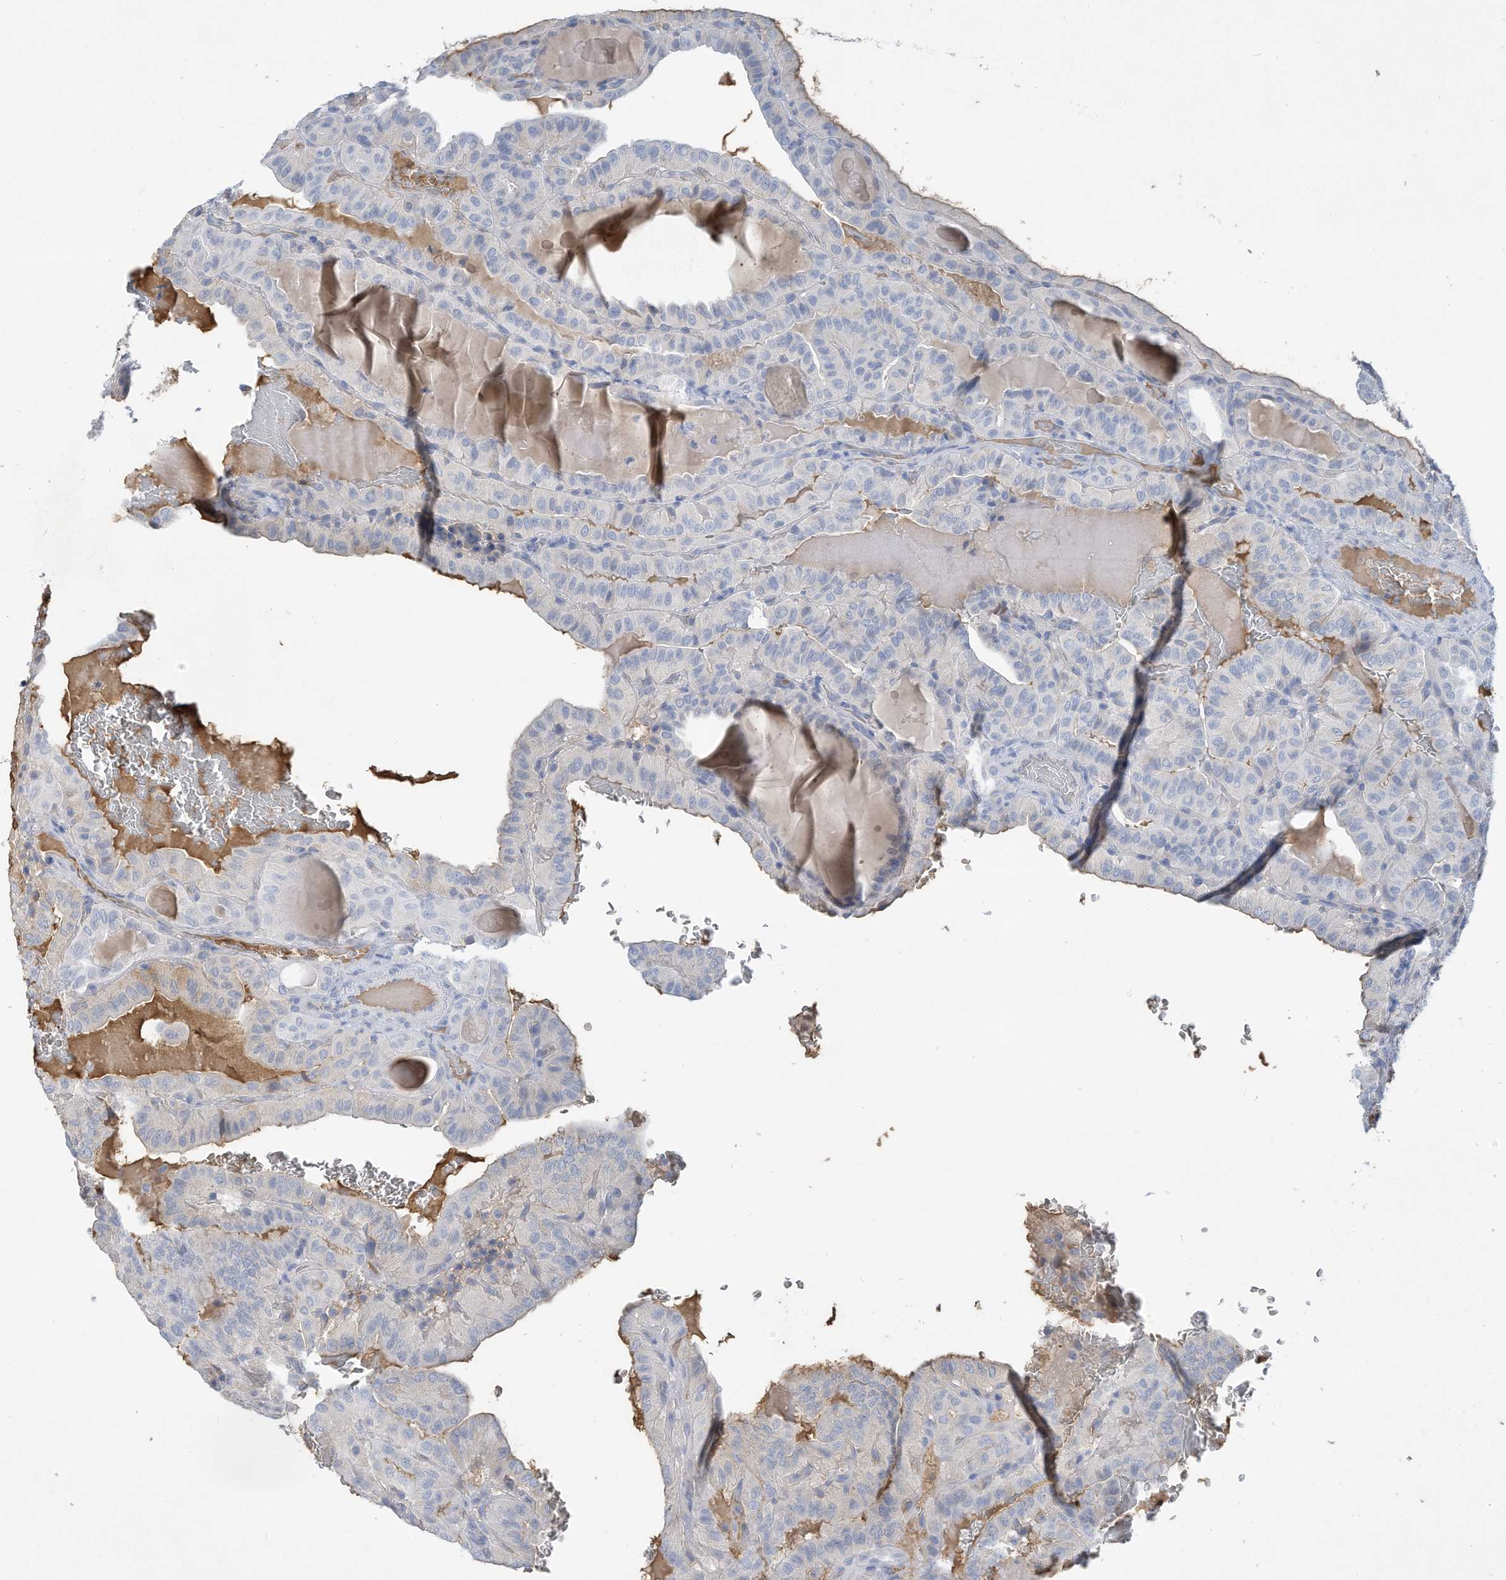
{"staining": {"intensity": "negative", "quantity": "none", "location": "none"}, "tissue": "thyroid cancer", "cell_type": "Tumor cells", "image_type": "cancer", "snomed": [{"axis": "morphology", "description": "Papillary adenocarcinoma, NOS"}, {"axis": "topography", "description": "Thyroid gland"}], "caption": "Tumor cells are negative for protein expression in human papillary adenocarcinoma (thyroid). (DAB immunohistochemistry, high magnification).", "gene": "HAS3", "patient": {"sex": "male", "age": 77}}